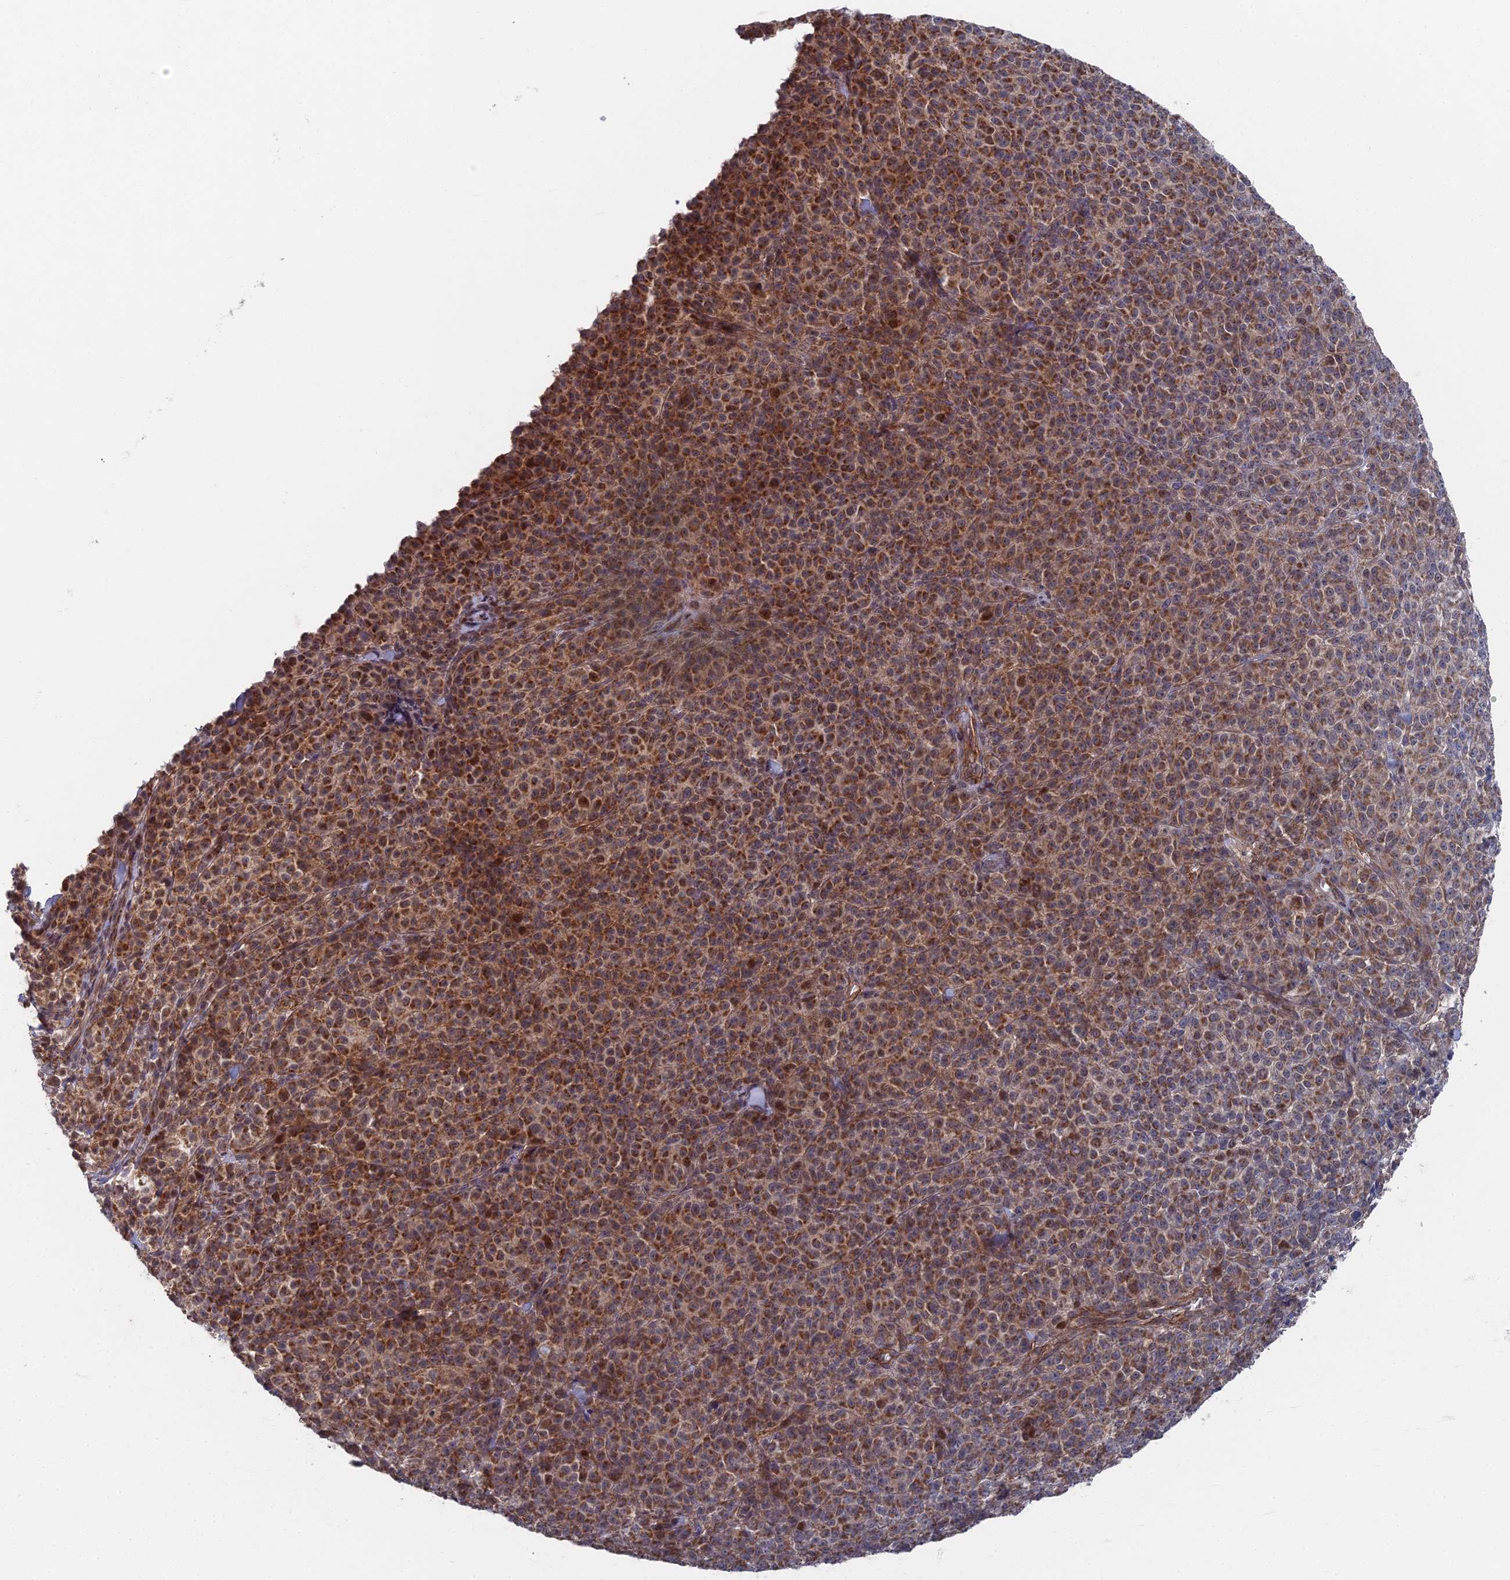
{"staining": {"intensity": "moderate", "quantity": "25%-75%", "location": "cytoplasmic/membranous"}, "tissue": "melanoma", "cell_type": "Tumor cells", "image_type": "cancer", "snomed": [{"axis": "morphology", "description": "Normal tissue, NOS"}, {"axis": "morphology", "description": "Malignant melanoma, NOS"}, {"axis": "topography", "description": "Skin"}], "caption": "IHC photomicrograph of human malignant melanoma stained for a protein (brown), which demonstrates medium levels of moderate cytoplasmic/membranous positivity in approximately 25%-75% of tumor cells.", "gene": "UNC5D", "patient": {"sex": "female", "age": 34}}